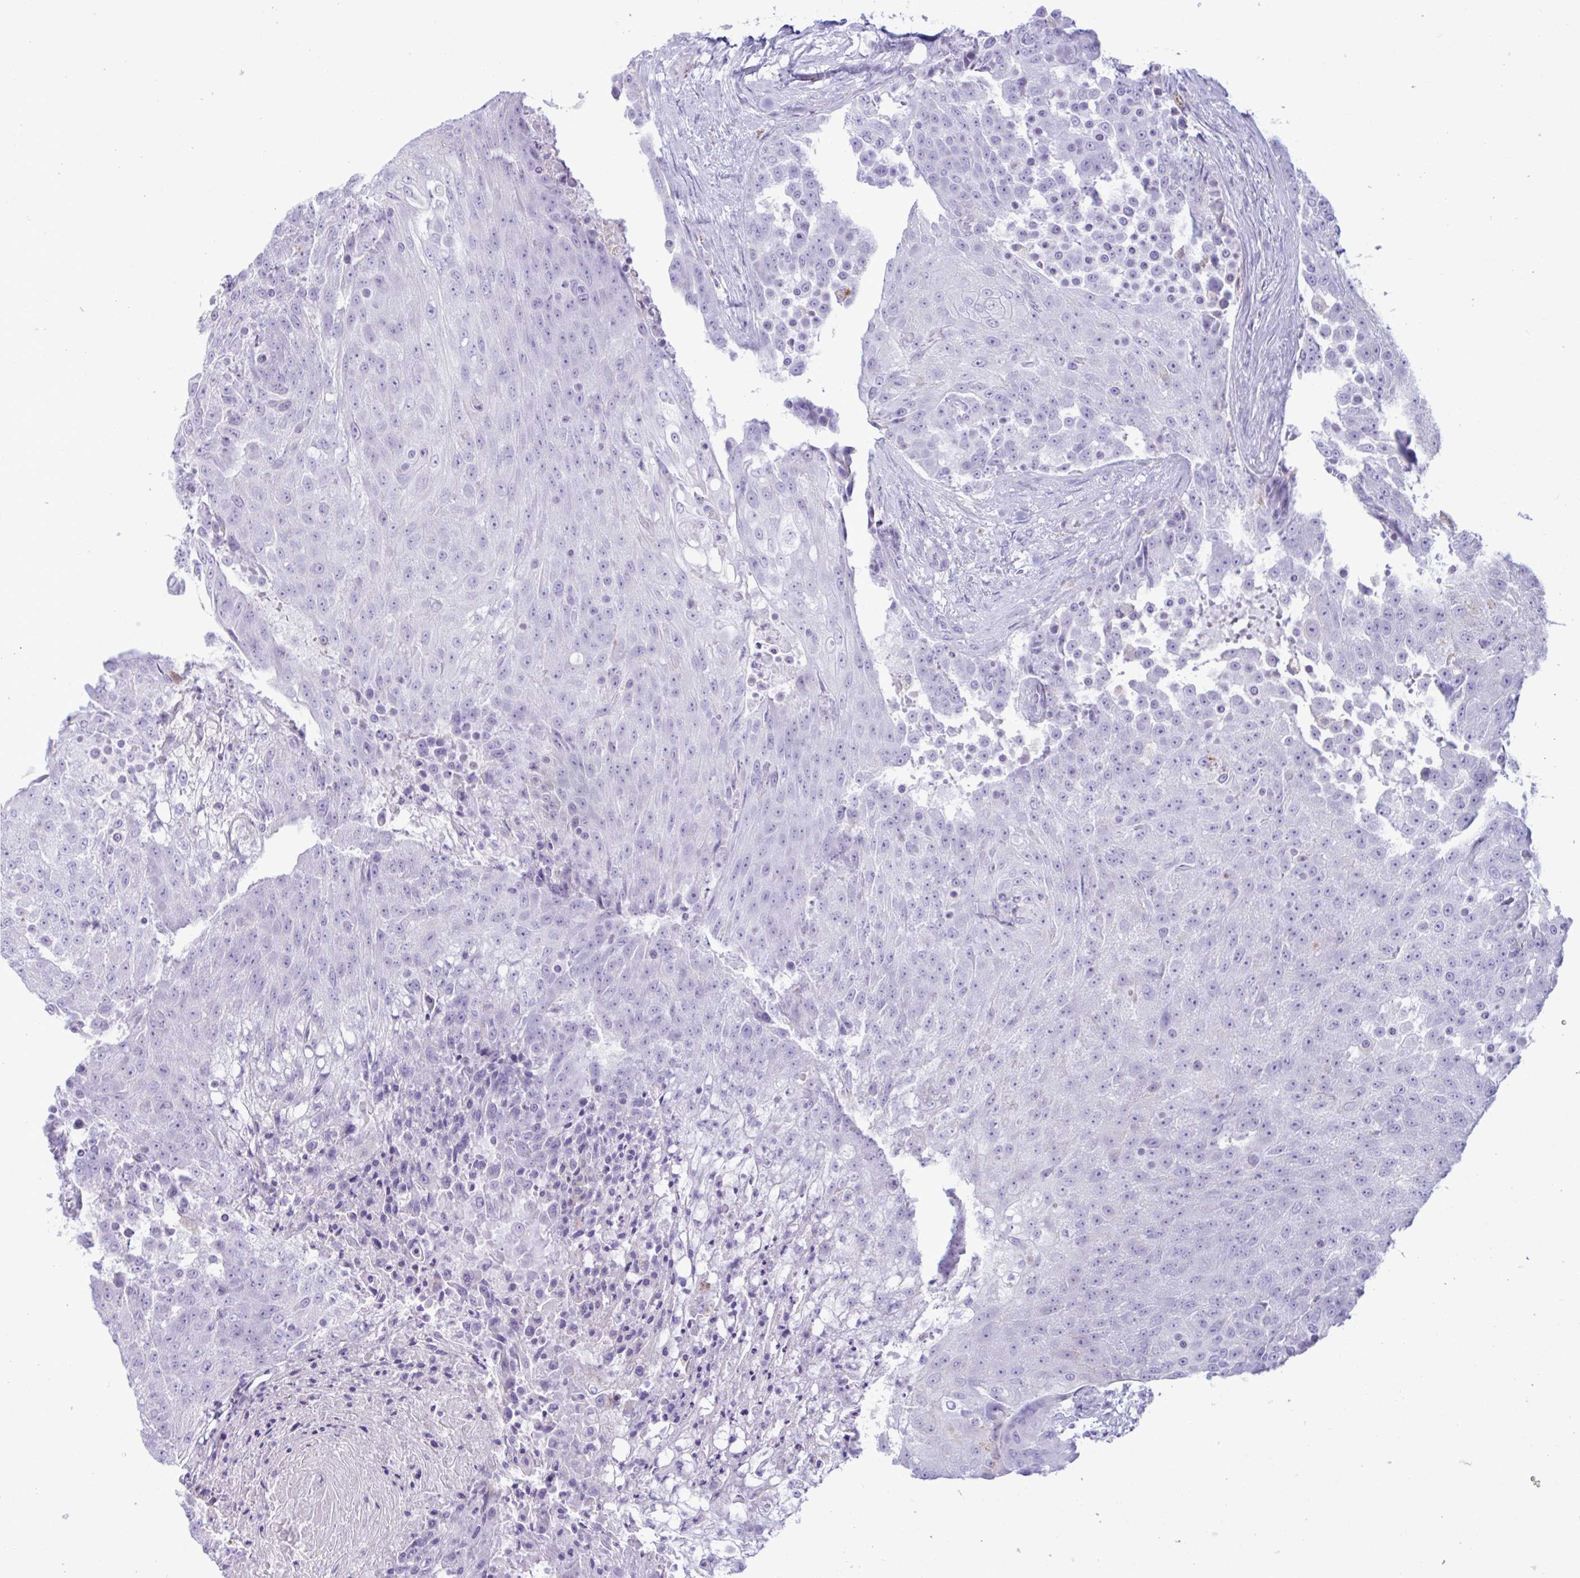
{"staining": {"intensity": "negative", "quantity": "none", "location": "none"}, "tissue": "urothelial cancer", "cell_type": "Tumor cells", "image_type": "cancer", "snomed": [{"axis": "morphology", "description": "Urothelial carcinoma, High grade"}, {"axis": "topography", "description": "Urinary bladder"}], "caption": "This is an immunohistochemistry photomicrograph of urothelial cancer. There is no staining in tumor cells.", "gene": "XCL1", "patient": {"sex": "female", "age": 63}}